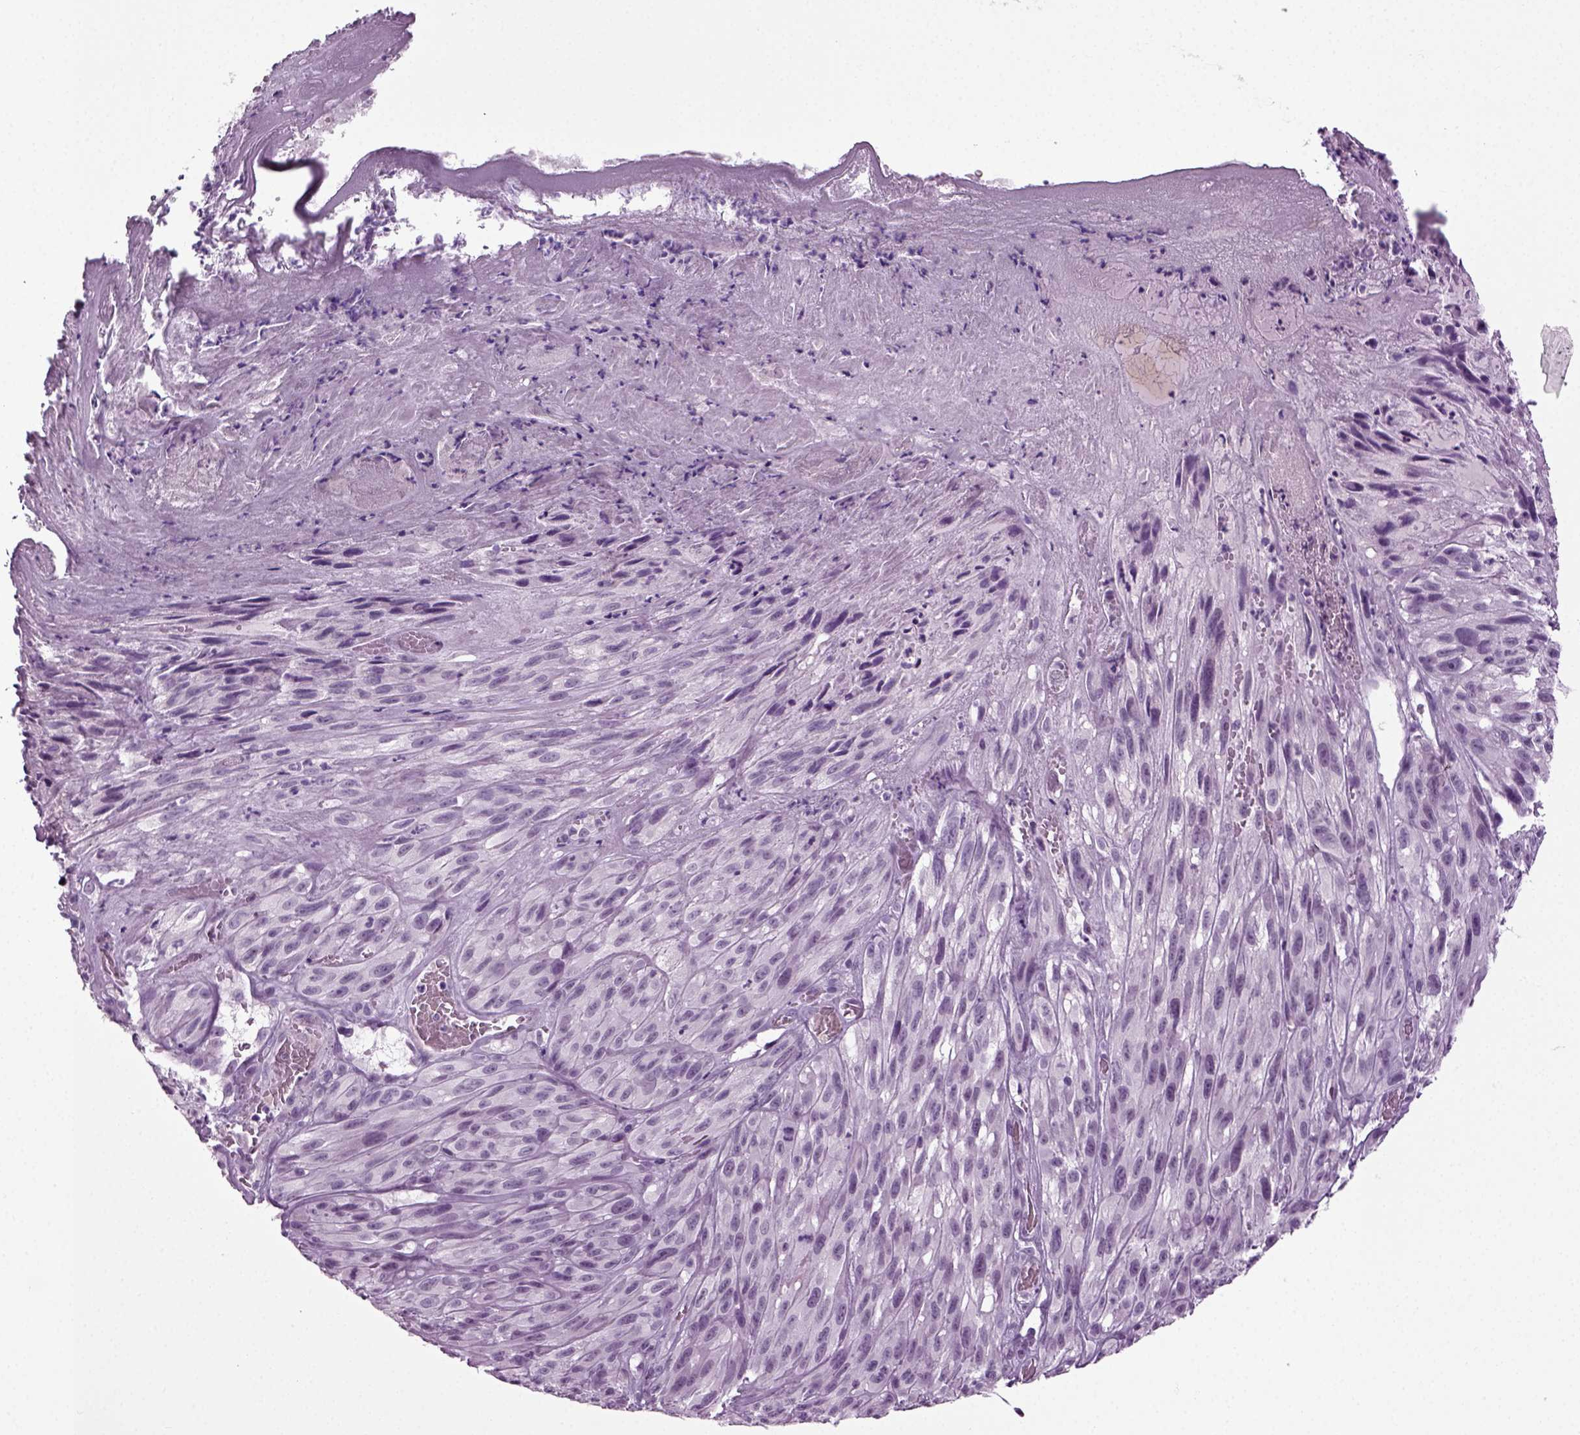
{"staining": {"intensity": "negative", "quantity": "none", "location": "none"}, "tissue": "melanoma", "cell_type": "Tumor cells", "image_type": "cancer", "snomed": [{"axis": "morphology", "description": "Malignant melanoma, NOS"}, {"axis": "topography", "description": "Skin"}], "caption": "A high-resolution image shows IHC staining of melanoma, which reveals no significant expression in tumor cells.", "gene": "ZC2HC1C", "patient": {"sex": "male", "age": 51}}